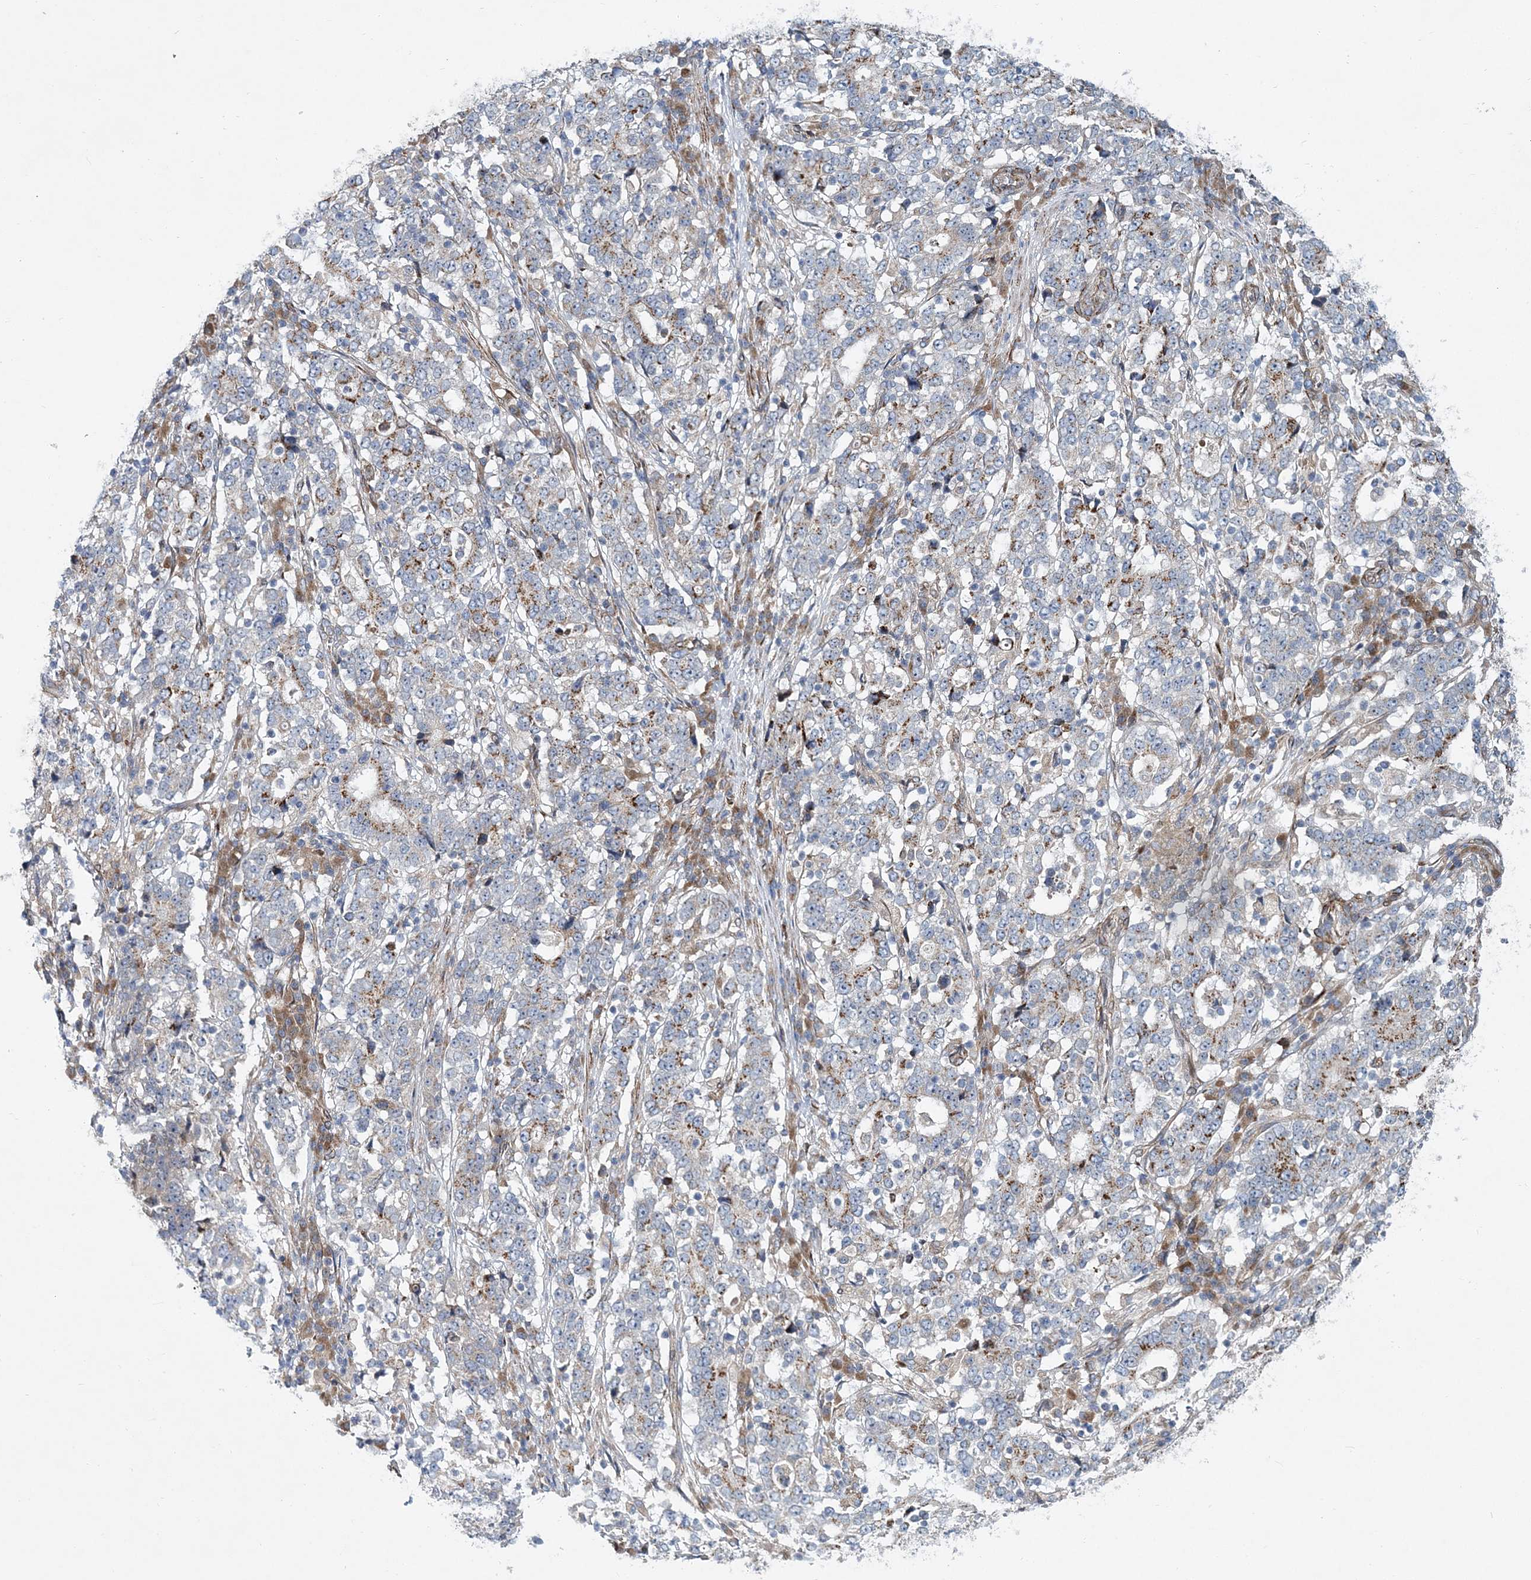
{"staining": {"intensity": "strong", "quantity": "<25%", "location": "cytoplasmic/membranous"}, "tissue": "stomach cancer", "cell_type": "Tumor cells", "image_type": "cancer", "snomed": [{"axis": "morphology", "description": "Adenocarcinoma, NOS"}, {"axis": "topography", "description": "Stomach"}], "caption": "DAB (3,3'-diaminobenzidine) immunohistochemical staining of human stomach cancer (adenocarcinoma) exhibits strong cytoplasmic/membranous protein staining in approximately <25% of tumor cells. Using DAB (3,3'-diaminobenzidine) (brown) and hematoxylin (blue) stains, captured at high magnification using brightfield microscopy.", "gene": "NBAS", "patient": {"sex": "male", "age": 59}}